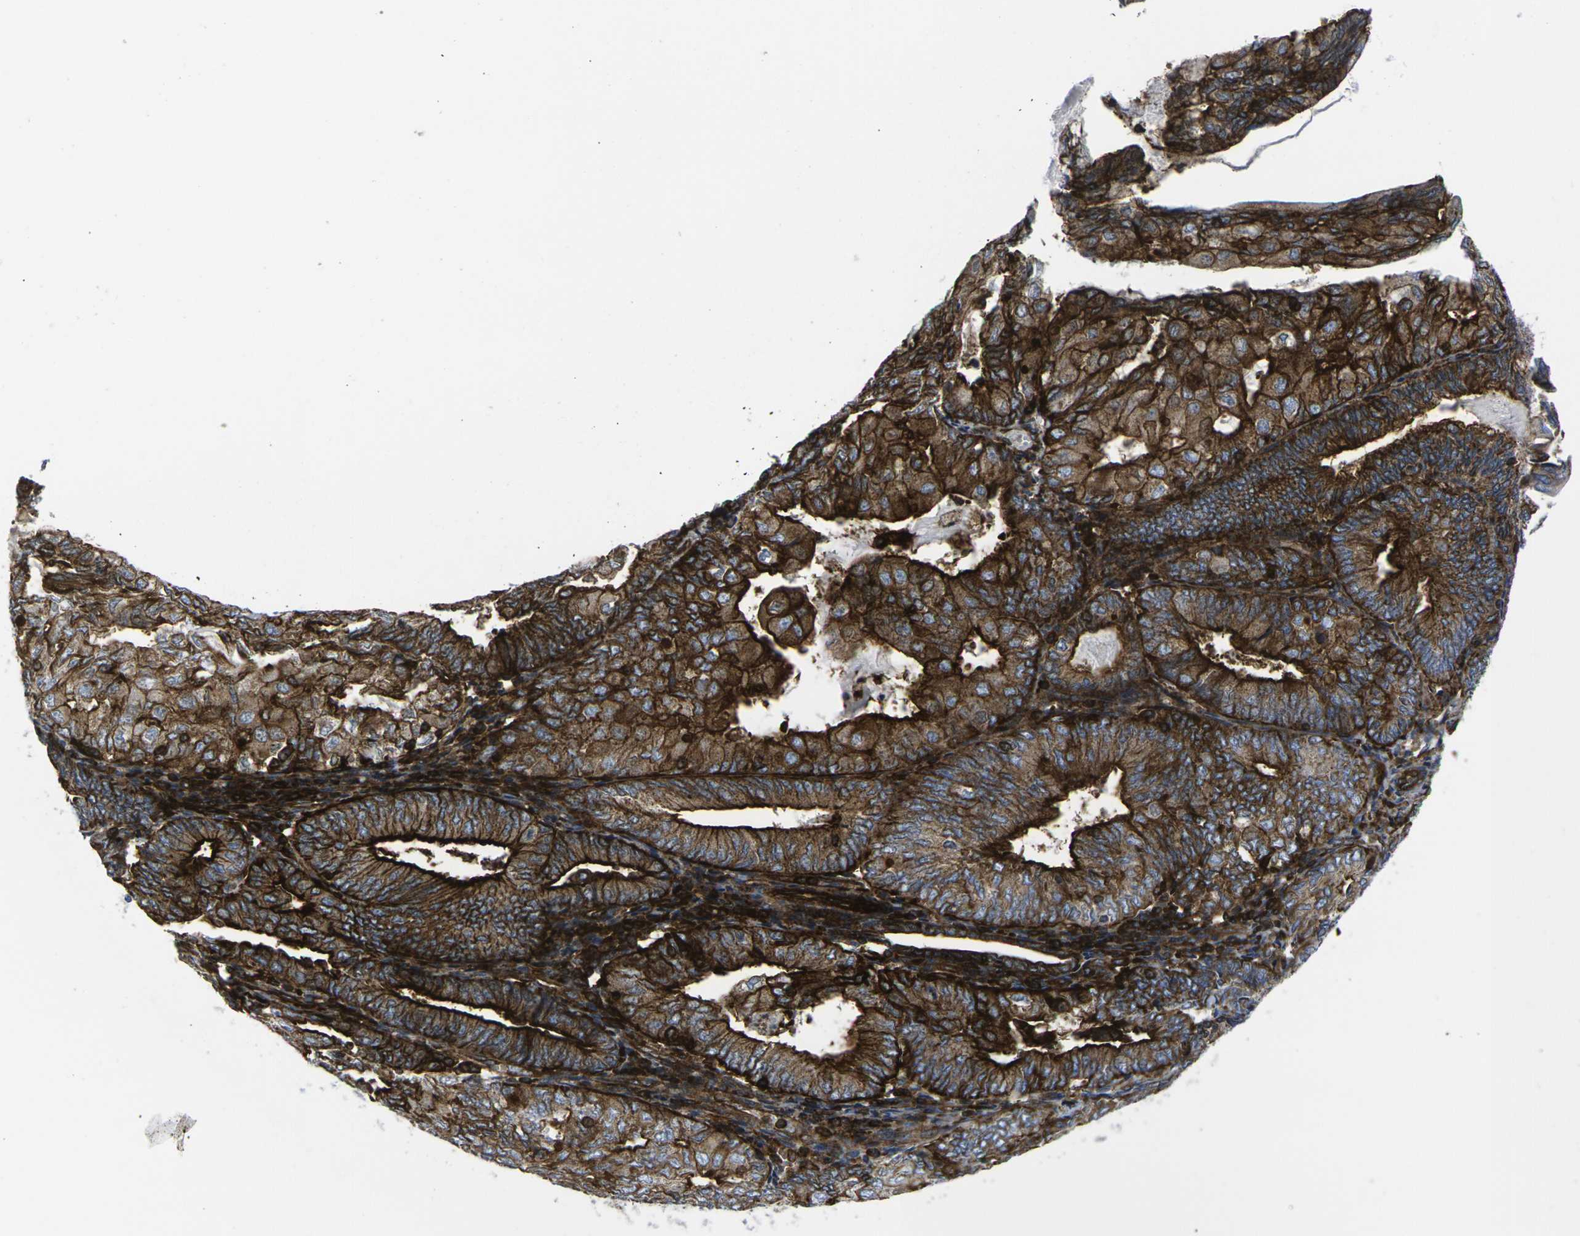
{"staining": {"intensity": "strong", "quantity": ">75%", "location": "cytoplasmic/membranous"}, "tissue": "endometrial cancer", "cell_type": "Tumor cells", "image_type": "cancer", "snomed": [{"axis": "morphology", "description": "Adenocarcinoma, NOS"}, {"axis": "topography", "description": "Endometrium"}], "caption": "Immunohistochemical staining of endometrial cancer displays strong cytoplasmic/membranous protein staining in about >75% of tumor cells. Using DAB (brown) and hematoxylin (blue) stains, captured at high magnification using brightfield microscopy.", "gene": "IQGAP1", "patient": {"sex": "female", "age": 81}}